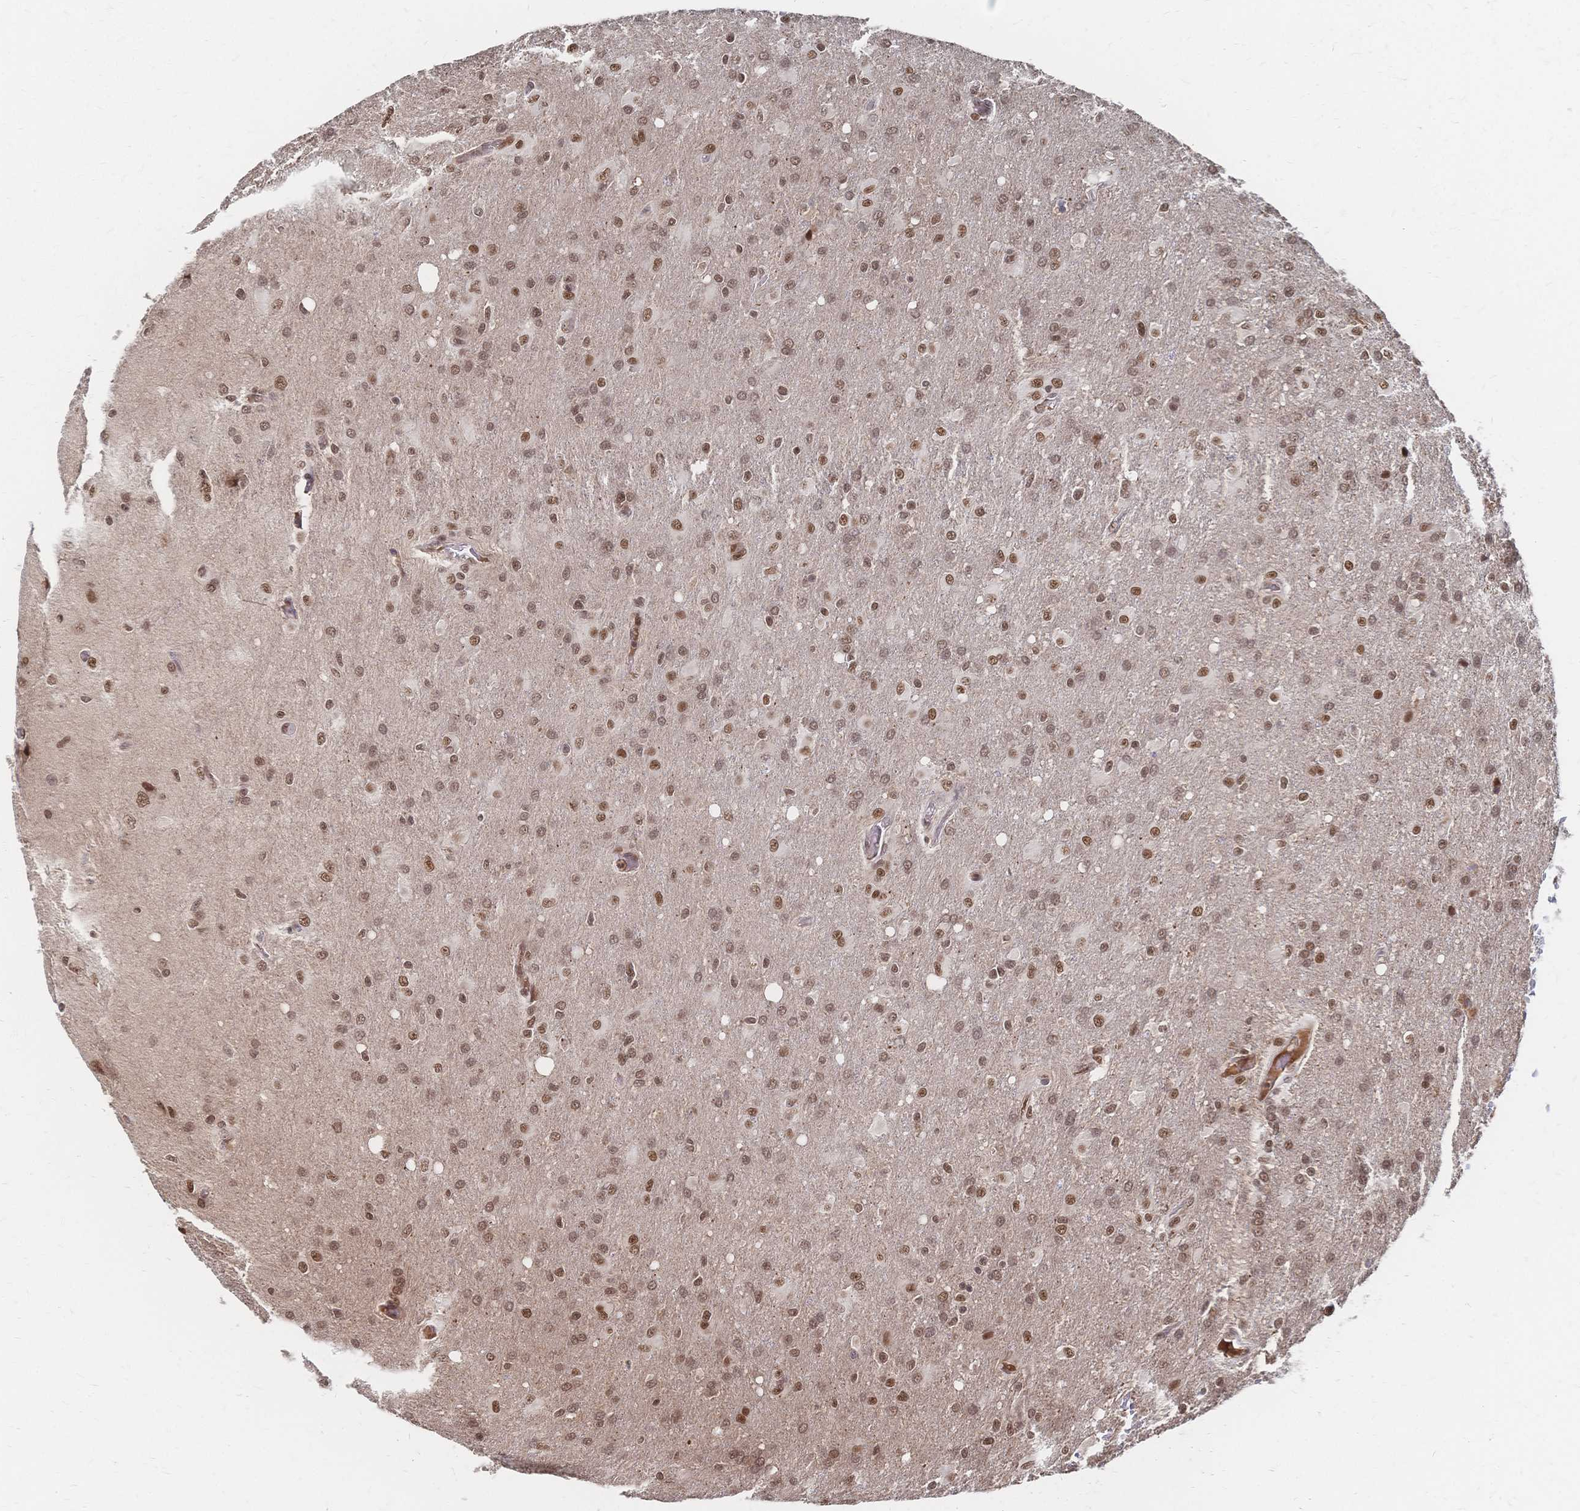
{"staining": {"intensity": "moderate", "quantity": ">75%", "location": "nuclear"}, "tissue": "glioma", "cell_type": "Tumor cells", "image_type": "cancer", "snomed": [{"axis": "morphology", "description": "Glioma, malignant, High grade"}, {"axis": "topography", "description": "Brain"}], "caption": "Moderate nuclear staining is seen in approximately >75% of tumor cells in malignant glioma (high-grade). The staining was performed using DAB (3,3'-diaminobenzidine), with brown indicating positive protein expression. Nuclei are stained blue with hematoxylin.", "gene": "NELFA", "patient": {"sex": "male", "age": 53}}